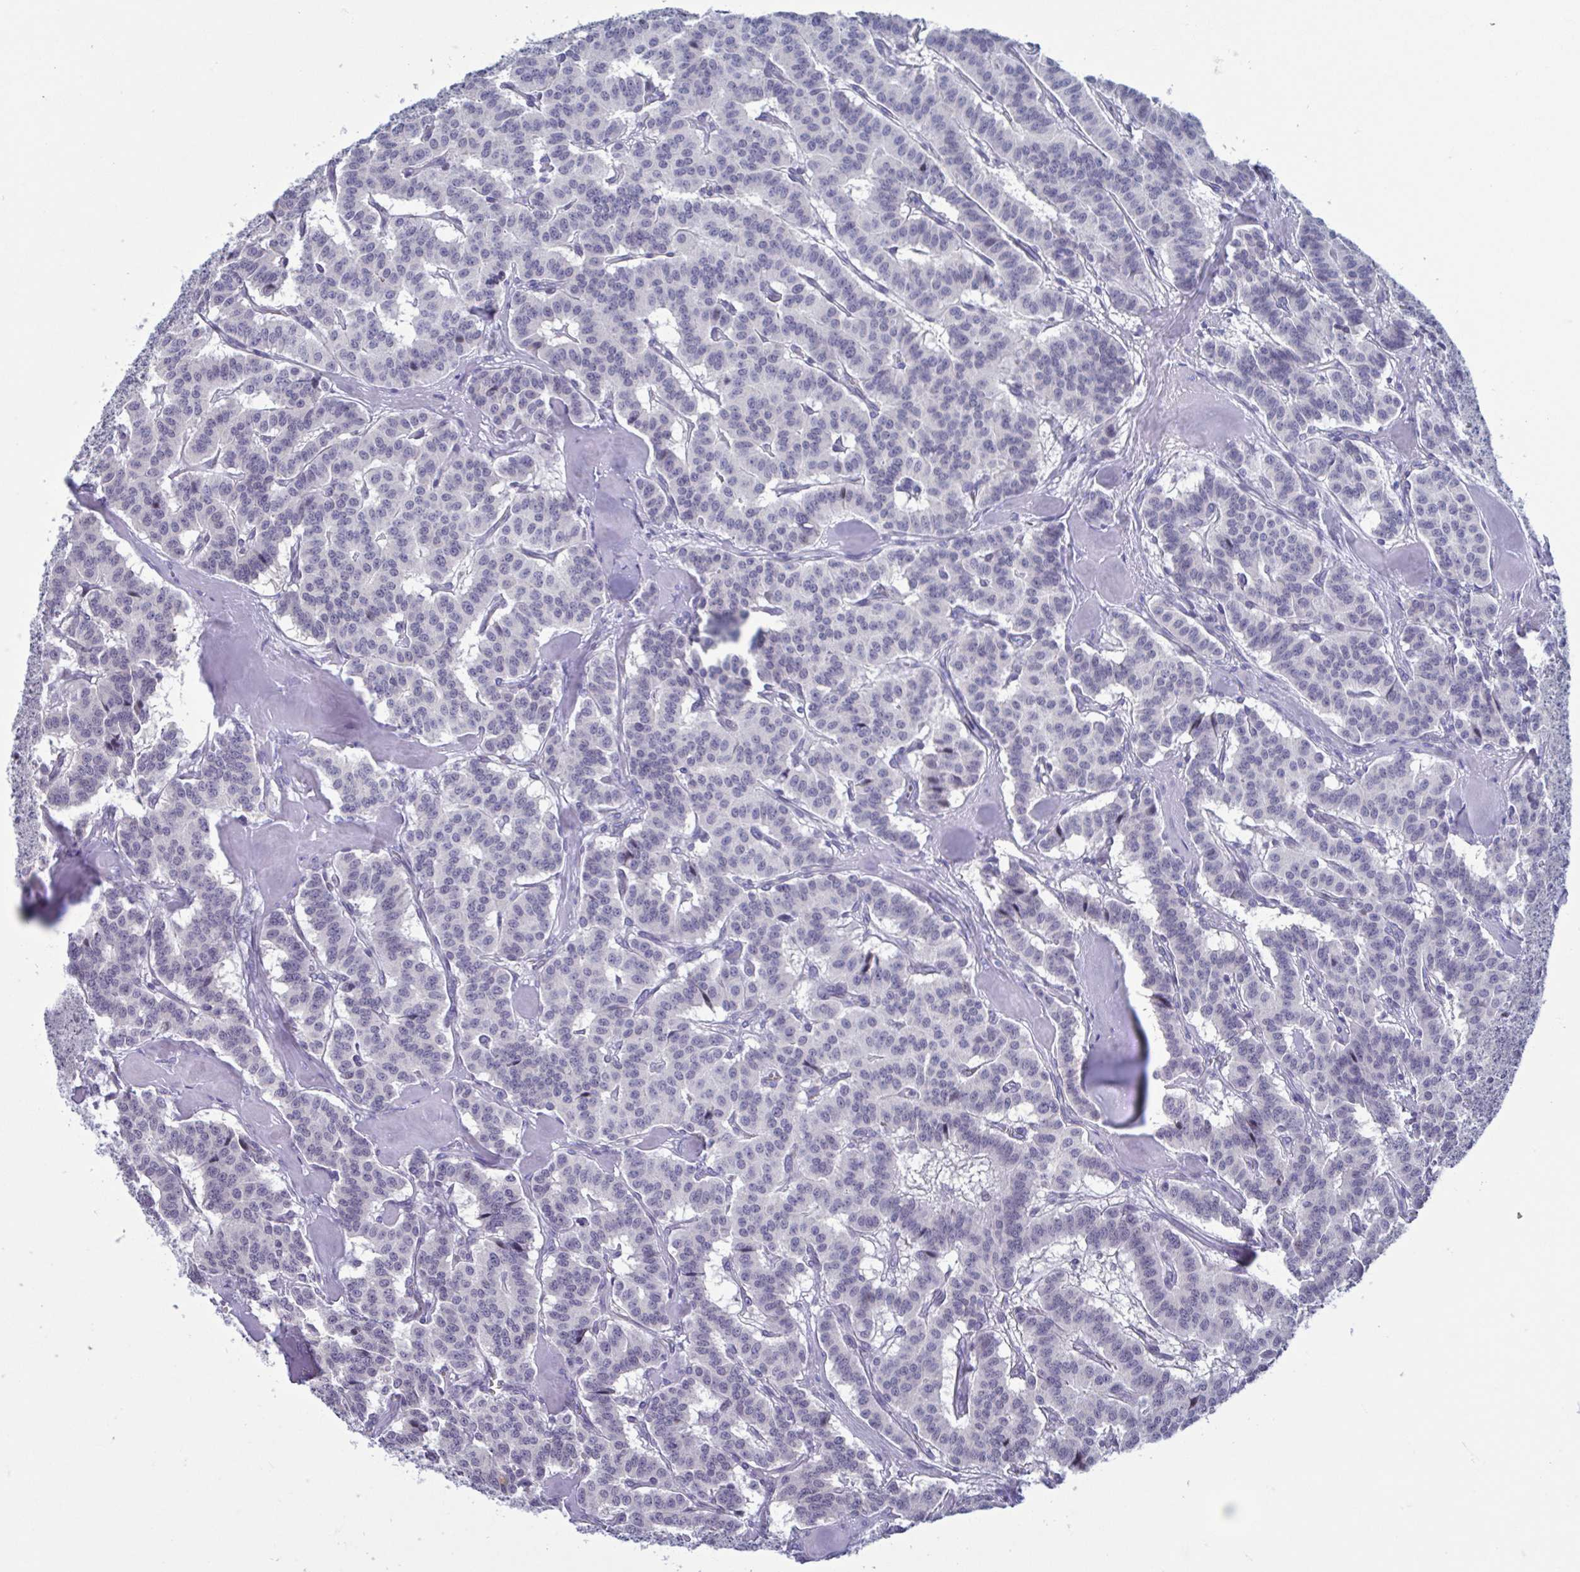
{"staining": {"intensity": "negative", "quantity": "none", "location": "none"}, "tissue": "carcinoid", "cell_type": "Tumor cells", "image_type": "cancer", "snomed": [{"axis": "morphology", "description": "Normal tissue, NOS"}, {"axis": "morphology", "description": "Carcinoid, malignant, NOS"}, {"axis": "topography", "description": "Lung"}], "caption": "IHC of carcinoid (malignant) demonstrates no staining in tumor cells.", "gene": "PERM1", "patient": {"sex": "female", "age": 46}}